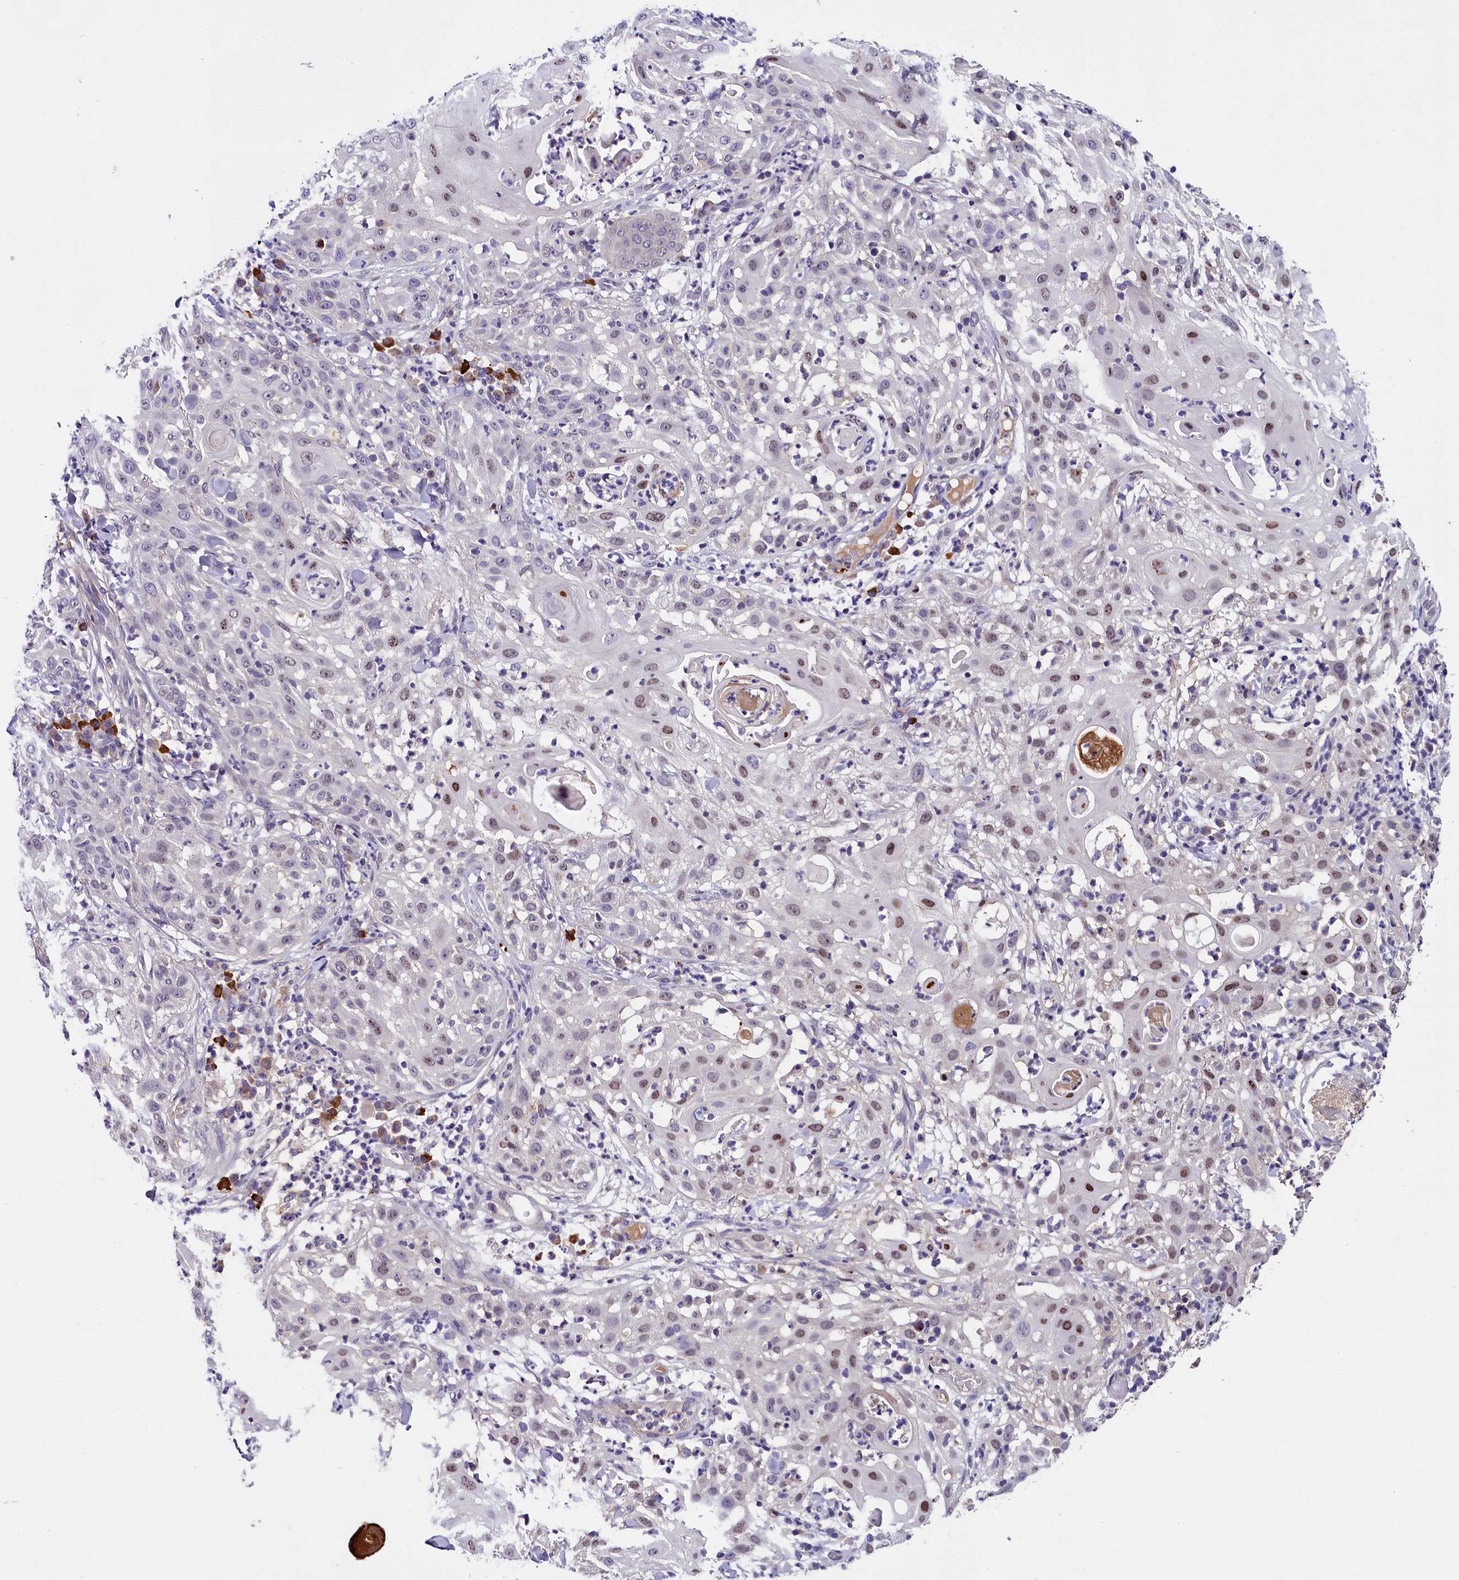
{"staining": {"intensity": "weak", "quantity": "25%-75%", "location": "nuclear"}, "tissue": "skin cancer", "cell_type": "Tumor cells", "image_type": "cancer", "snomed": [{"axis": "morphology", "description": "Squamous cell carcinoma, NOS"}, {"axis": "topography", "description": "Skin"}], "caption": "Human squamous cell carcinoma (skin) stained with a protein marker exhibits weak staining in tumor cells.", "gene": "ENKD1", "patient": {"sex": "female", "age": 44}}